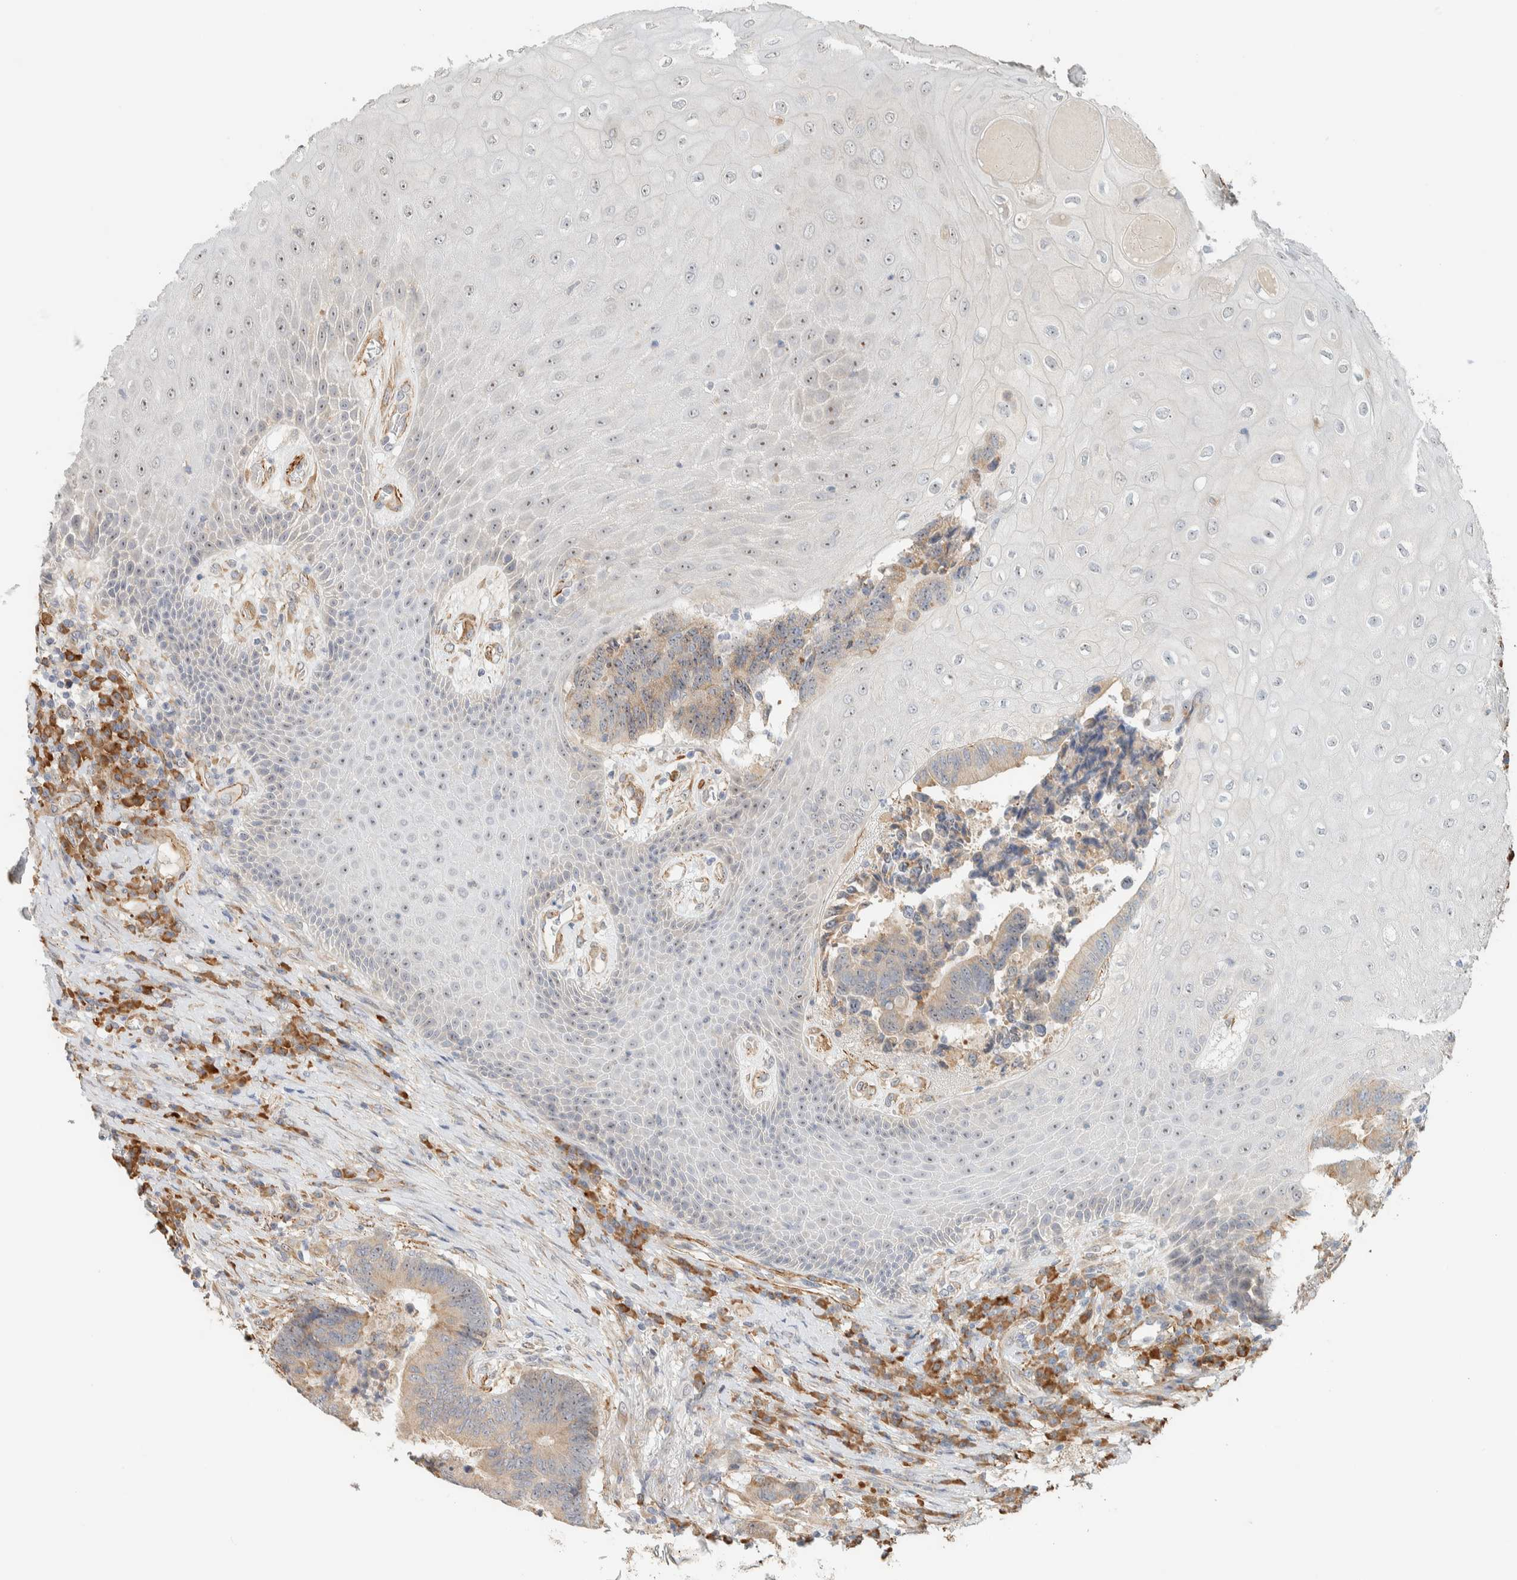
{"staining": {"intensity": "weak", "quantity": "25%-75%", "location": "cytoplasmic/membranous"}, "tissue": "colorectal cancer", "cell_type": "Tumor cells", "image_type": "cancer", "snomed": [{"axis": "morphology", "description": "Adenocarcinoma, NOS"}, {"axis": "topography", "description": "Rectum"}, {"axis": "topography", "description": "Anal"}], "caption": "A photomicrograph of colorectal cancer (adenocarcinoma) stained for a protein reveals weak cytoplasmic/membranous brown staining in tumor cells.", "gene": "KLHL40", "patient": {"sex": "female", "age": 89}}